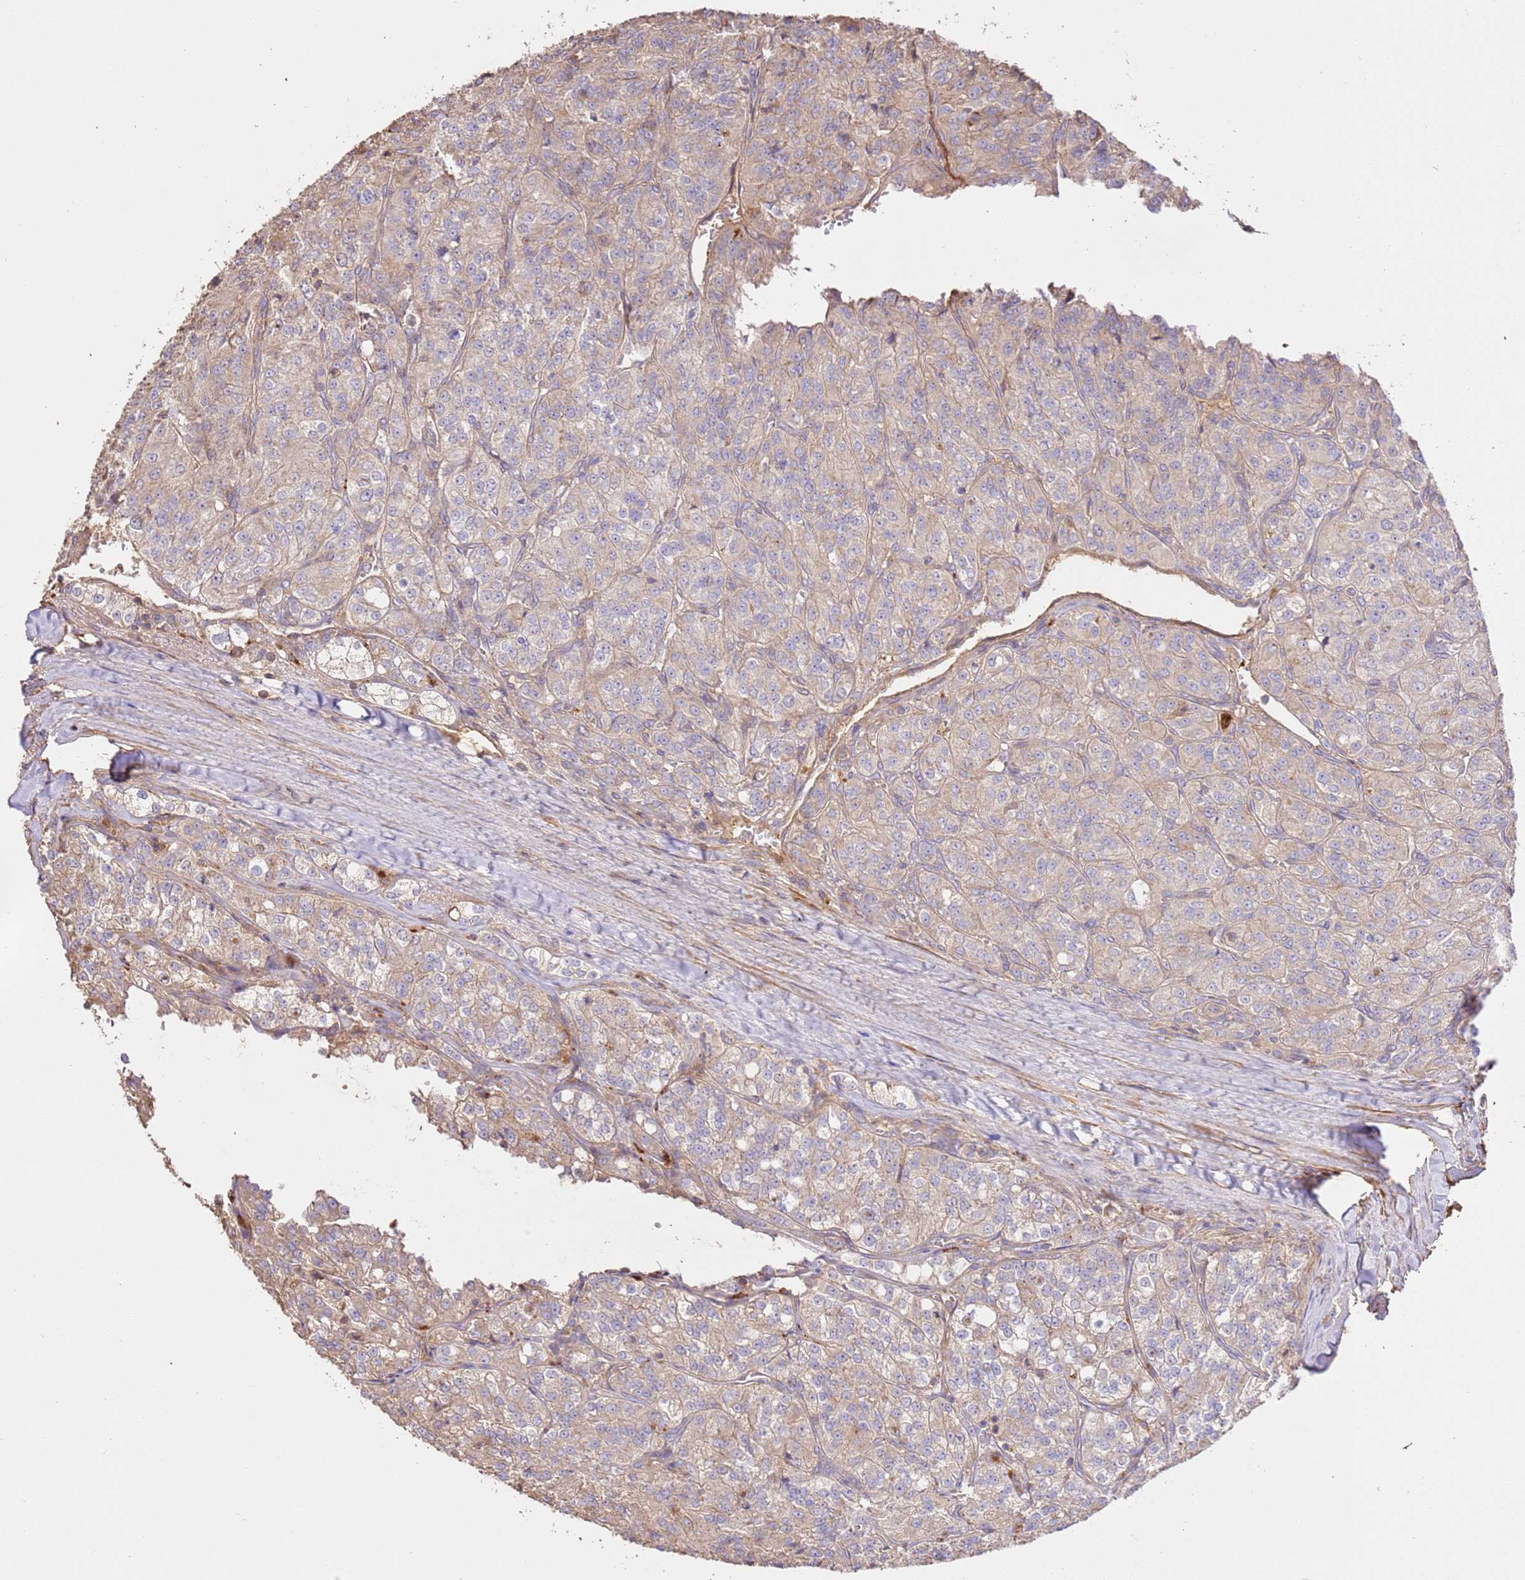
{"staining": {"intensity": "weak", "quantity": "25%-75%", "location": "cytoplasmic/membranous"}, "tissue": "renal cancer", "cell_type": "Tumor cells", "image_type": "cancer", "snomed": [{"axis": "morphology", "description": "Adenocarcinoma, NOS"}, {"axis": "topography", "description": "Kidney"}], "caption": "Protein expression analysis of renal adenocarcinoma demonstrates weak cytoplasmic/membranous positivity in about 25%-75% of tumor cells.", "gene": "CEP55", "patient": {"sex": "female", "age": 63}}